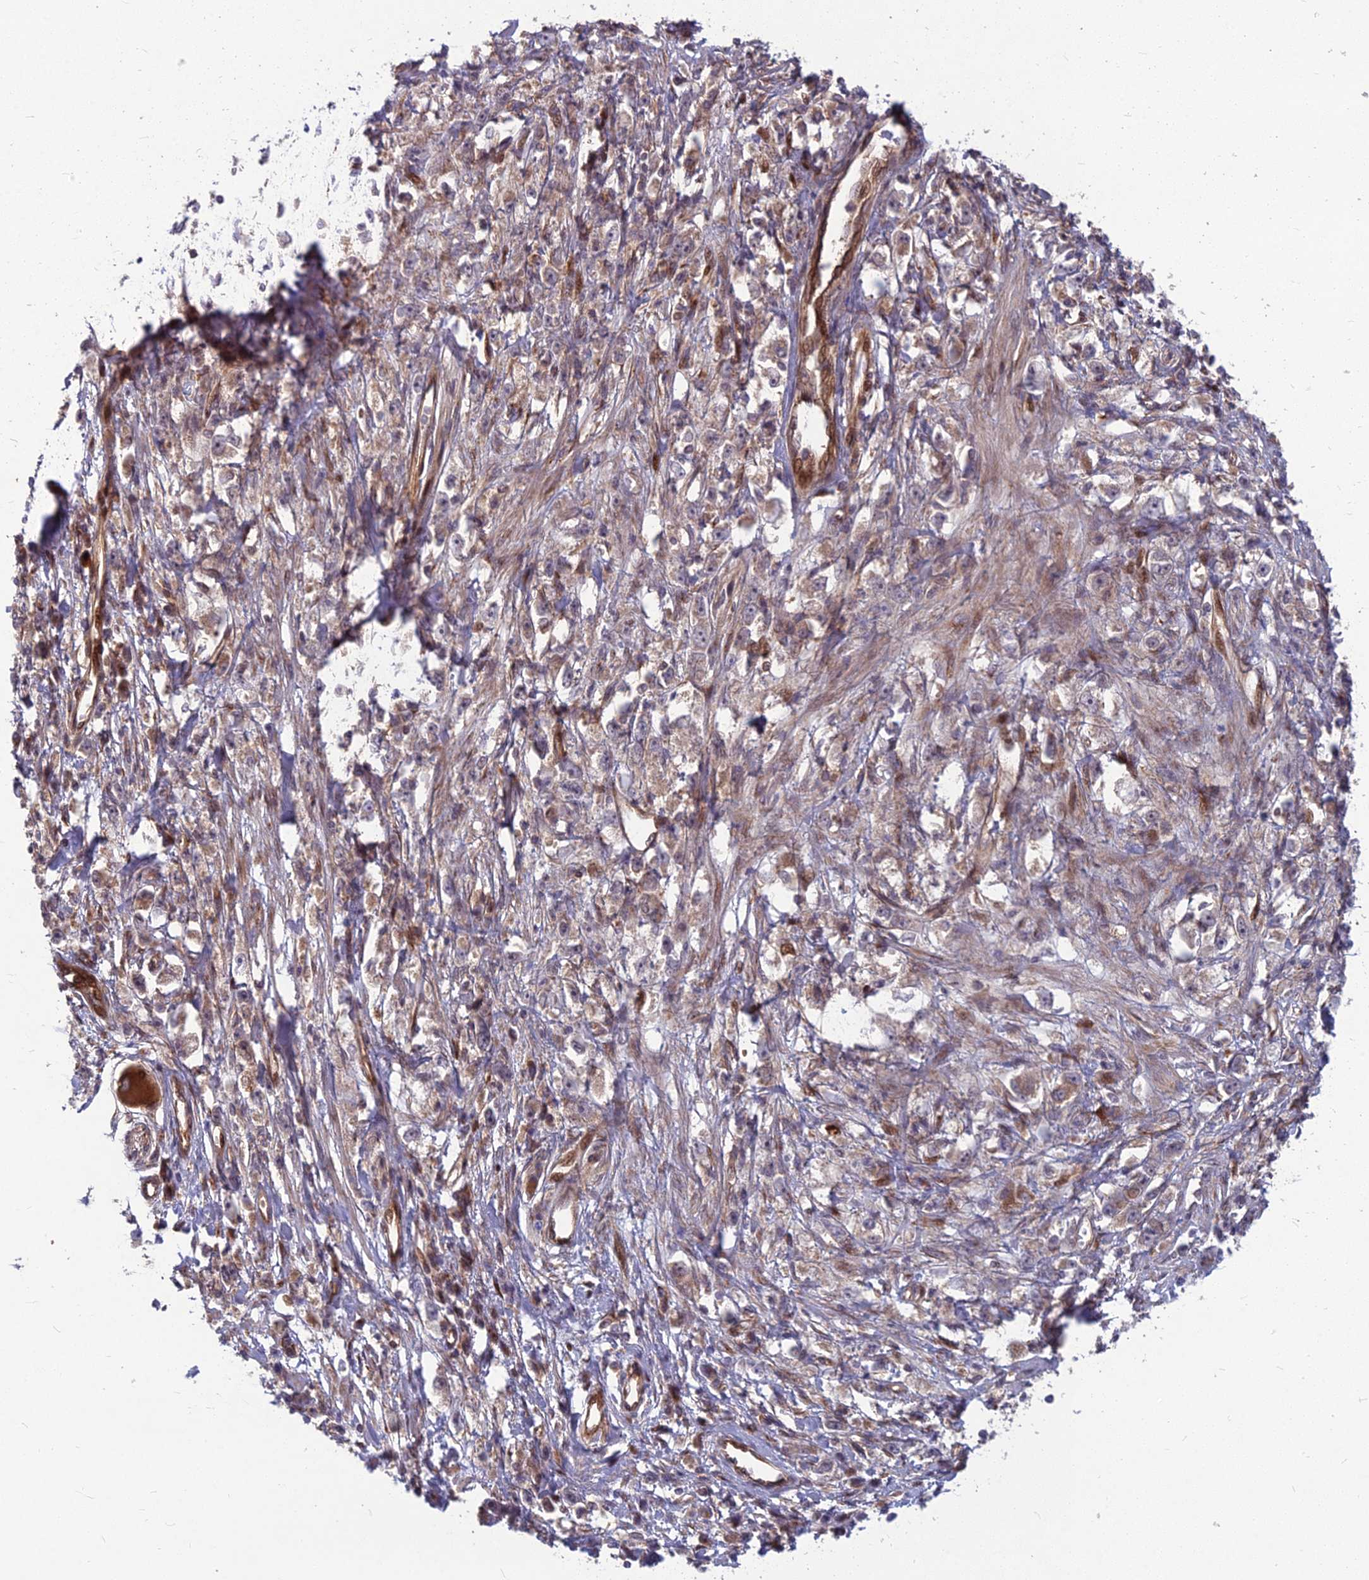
{"staining": {"intensity": "weak", "quantity": "<25%", "location": "cytoplasmic/membranous"}, "tissue": "stomach cancer", "cell_type": "Tumor cells", "image_type": "cancer", "snomed": [{"axis": "morphology", "description": "Adenocarcinoma, NOS"}, {"axis": "topography", "description": "Stomach"}], "caption": "DAB immunohistochemical staining of stomach cancer (adenocarcinoma) demonstrates no significant expression in tumor cells.", "gene": "MFSD8", "patient": {"sex": "female", "age": 59}}